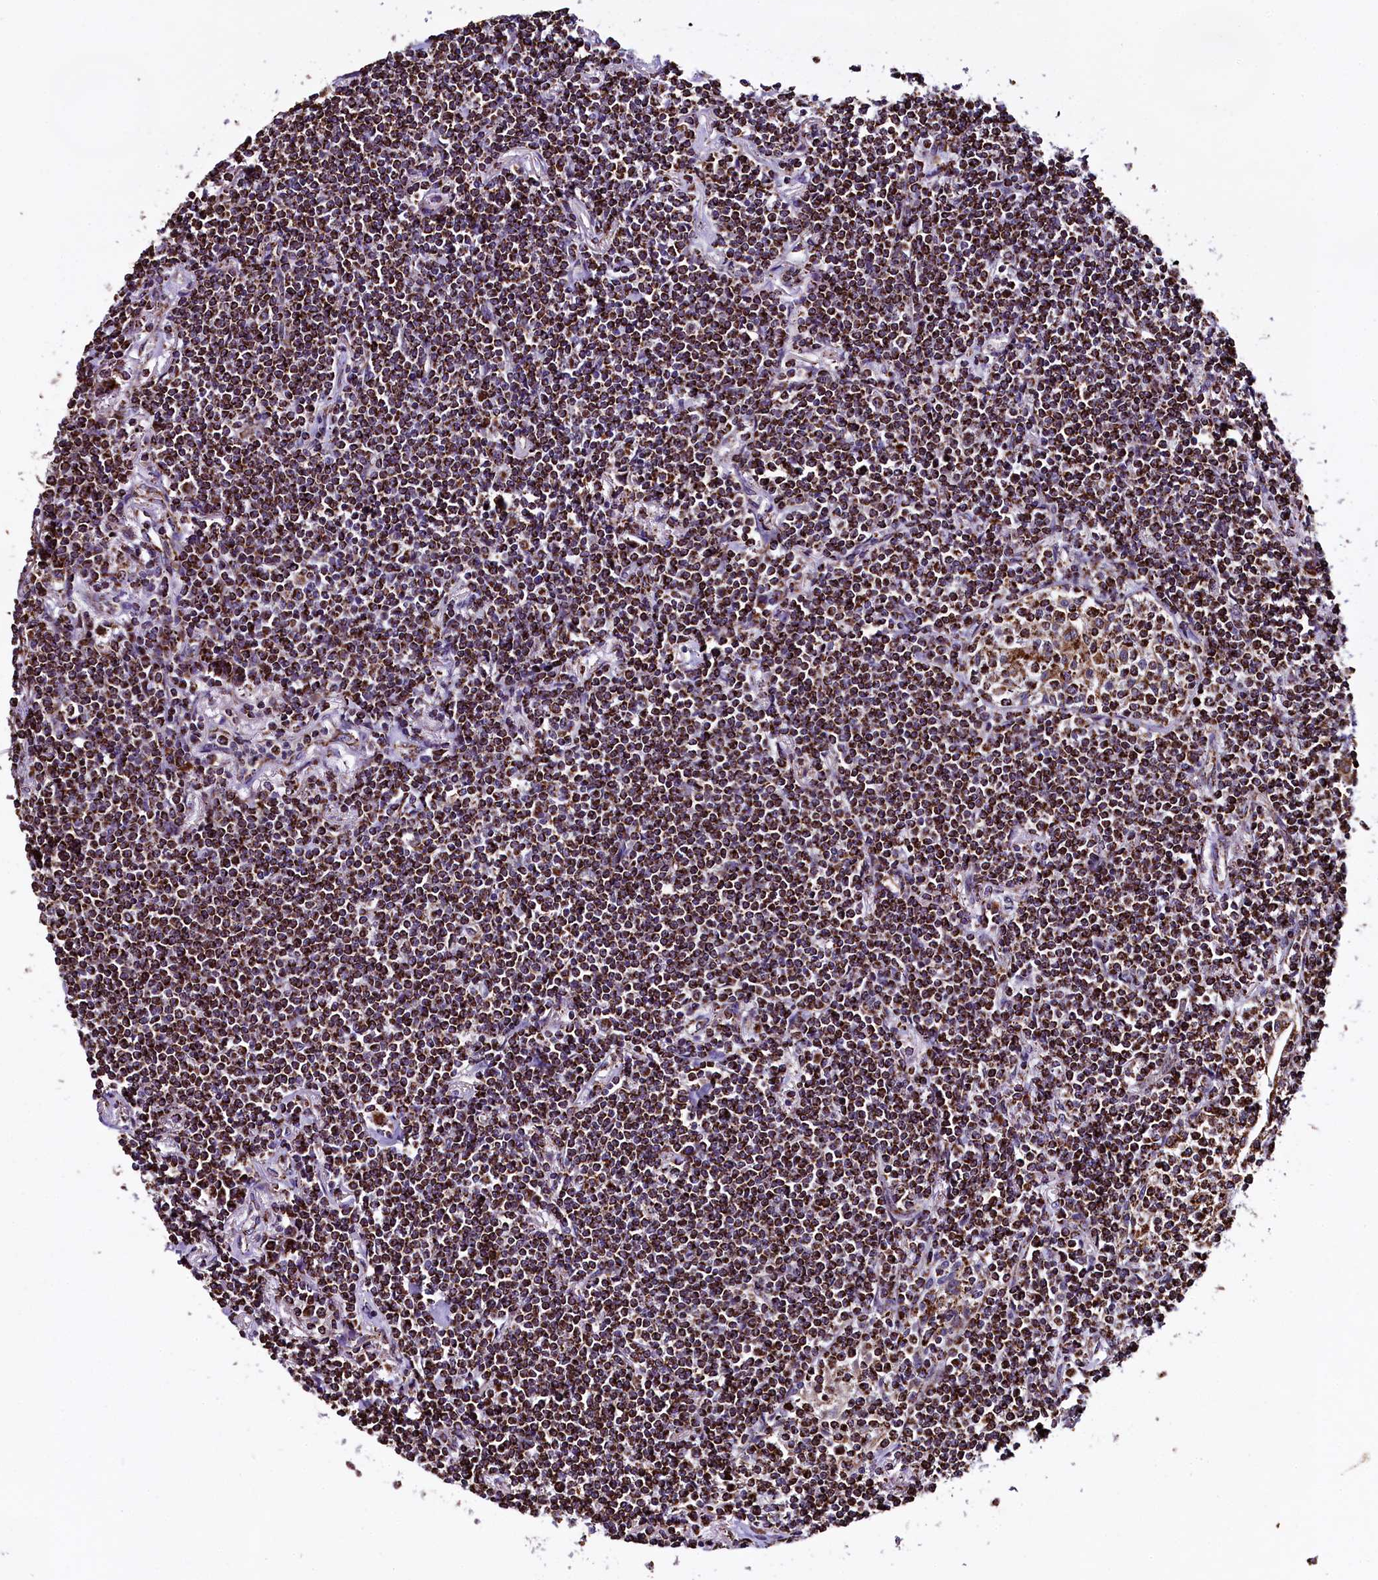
{"staining": {"intensity": "strong", "quantity": ">75%", "location": "cytoplasmic/membranous"}, "tissue": "lymphoma", "cell_type": "Tumor cells", "image_type": "cancer", "snomed": [{"axis": "morphology", "description": "Malignant lymphoma, non-Hodgkin's type, Low grade"}, {"axis": "topography", "description": "Lung"}], "caption": "Human lymphoma stained with a brown dye exhibits strong cytoplasmic/membranous positive staining in approximately >75% of tumor cells.", "gene": "KLC2", "patient": {"sex": "female", "age": 71}}